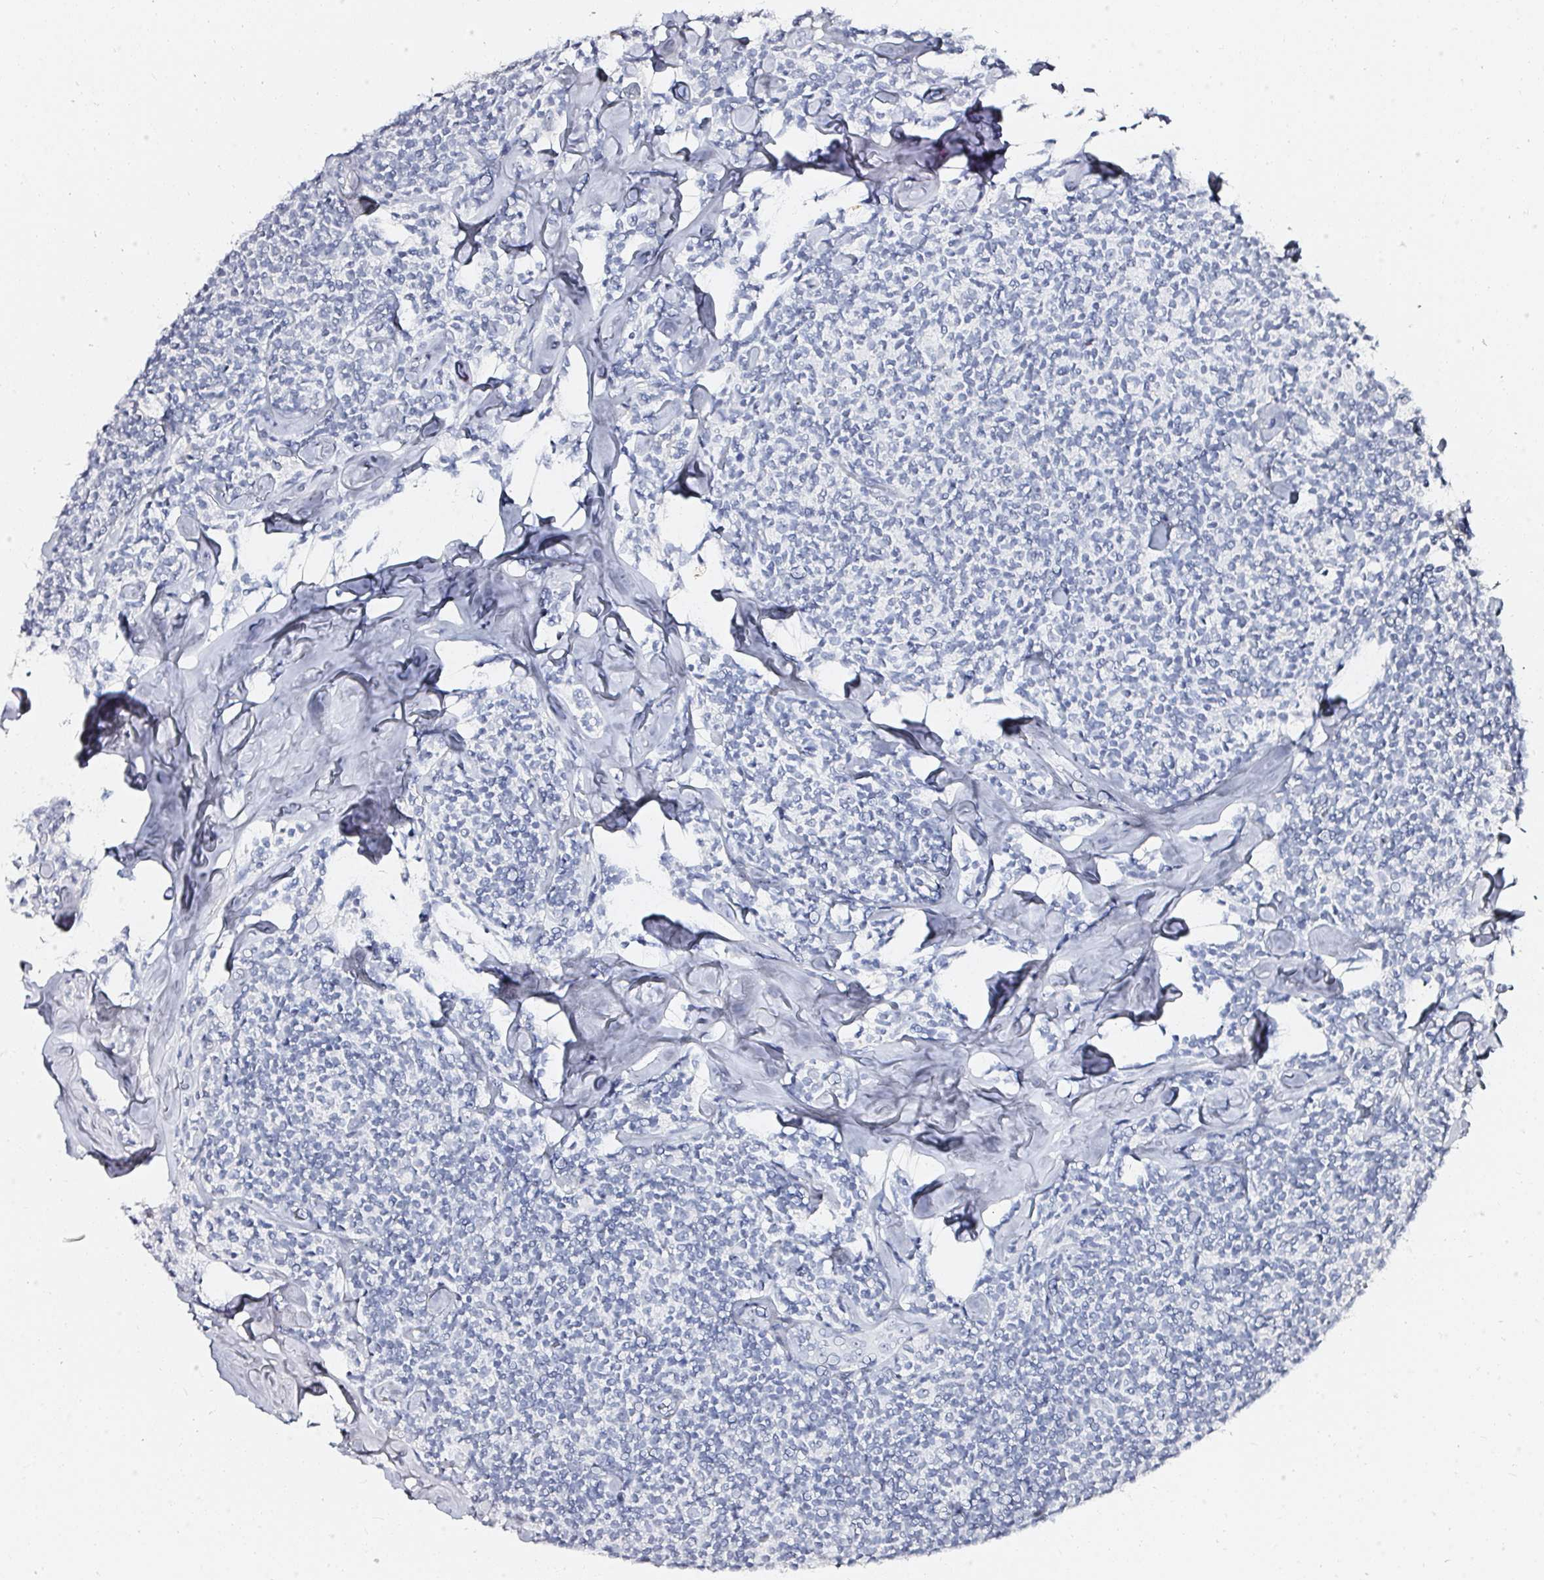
{"staining": {"intensity": "negative", "quantity": "none", "location": "none"}, "tissue": "lymphoma", "cell_type": "Tumor cells", "image_type": "cancer", "snomed": [{"axis": "morphology", "description": "Malignant lymphoma, non-Hodgkin's type, Low grade"}, {"axis": "topography", "description": "Lymph node"}], "caption": "An IHC image of low-grade malignant lymphoma, non-Hodgkin's type is shown. There is no staining in tumor cells of low-grade malignant lymphoma, non-Hodgkin's type.", "gene": "ACAN", "patient": {"sex": "female", "age": 56}}